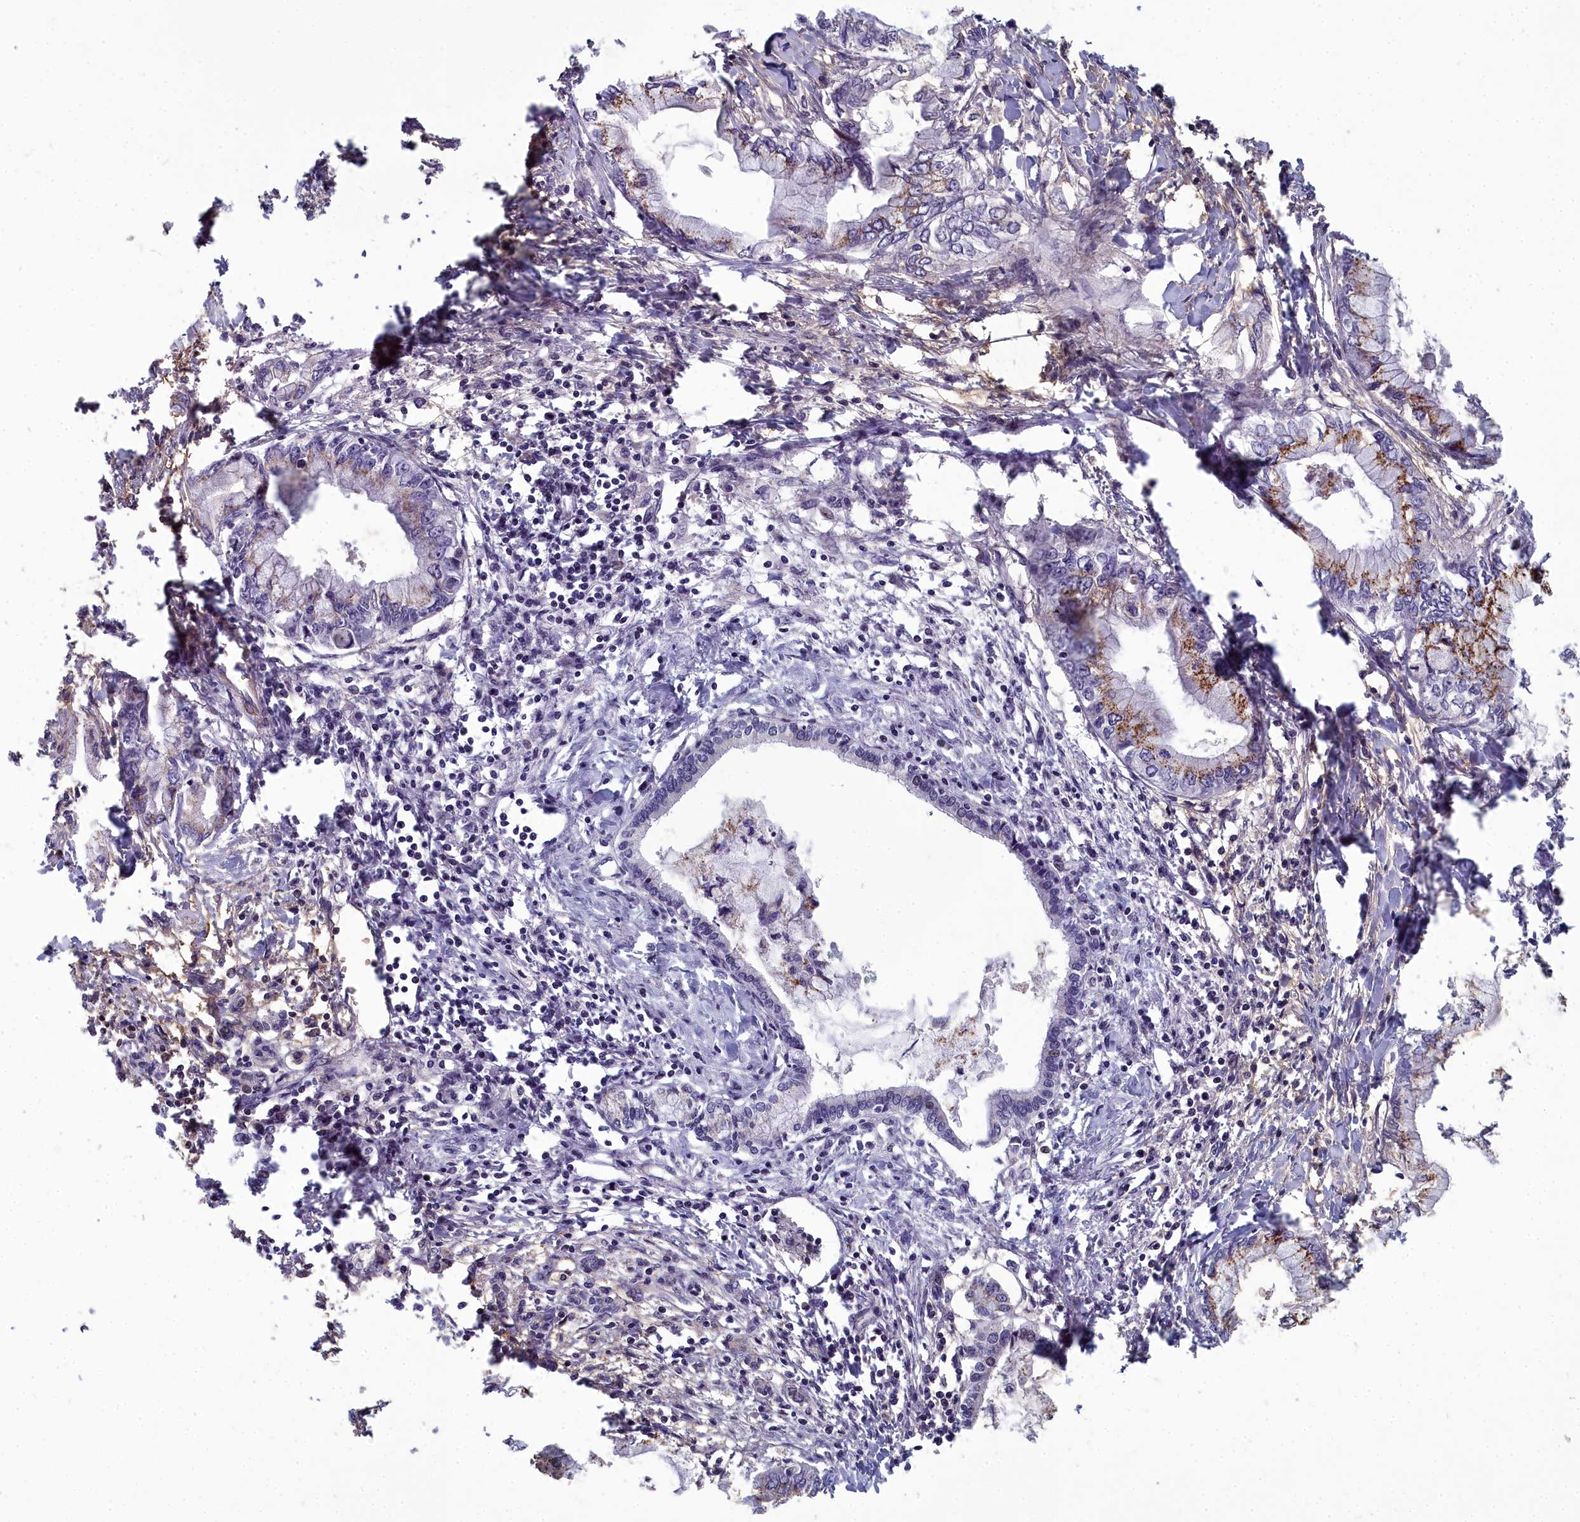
{"staining": {"intensity": "moderate", "quantity": "<25%", "location": "cytoplasmic/membranous"}, "tissue": "pancreatic cancer", "cell_type": "Tumor cells", "image_type": "cancer", "snomed": [{"axis": "morphology", "description": "Adenocarcinoma, NOS"}, {"axis": "topography", "description": "Pancreas"}], "caption": "Immunohistochemical staining of pancreatic cancer displays moderate cytoplasmic/membranous protein positivity in about <25% of tumor cells.", "gene": "ZNF626", "patient": {"sex": "male", "age": 48}}